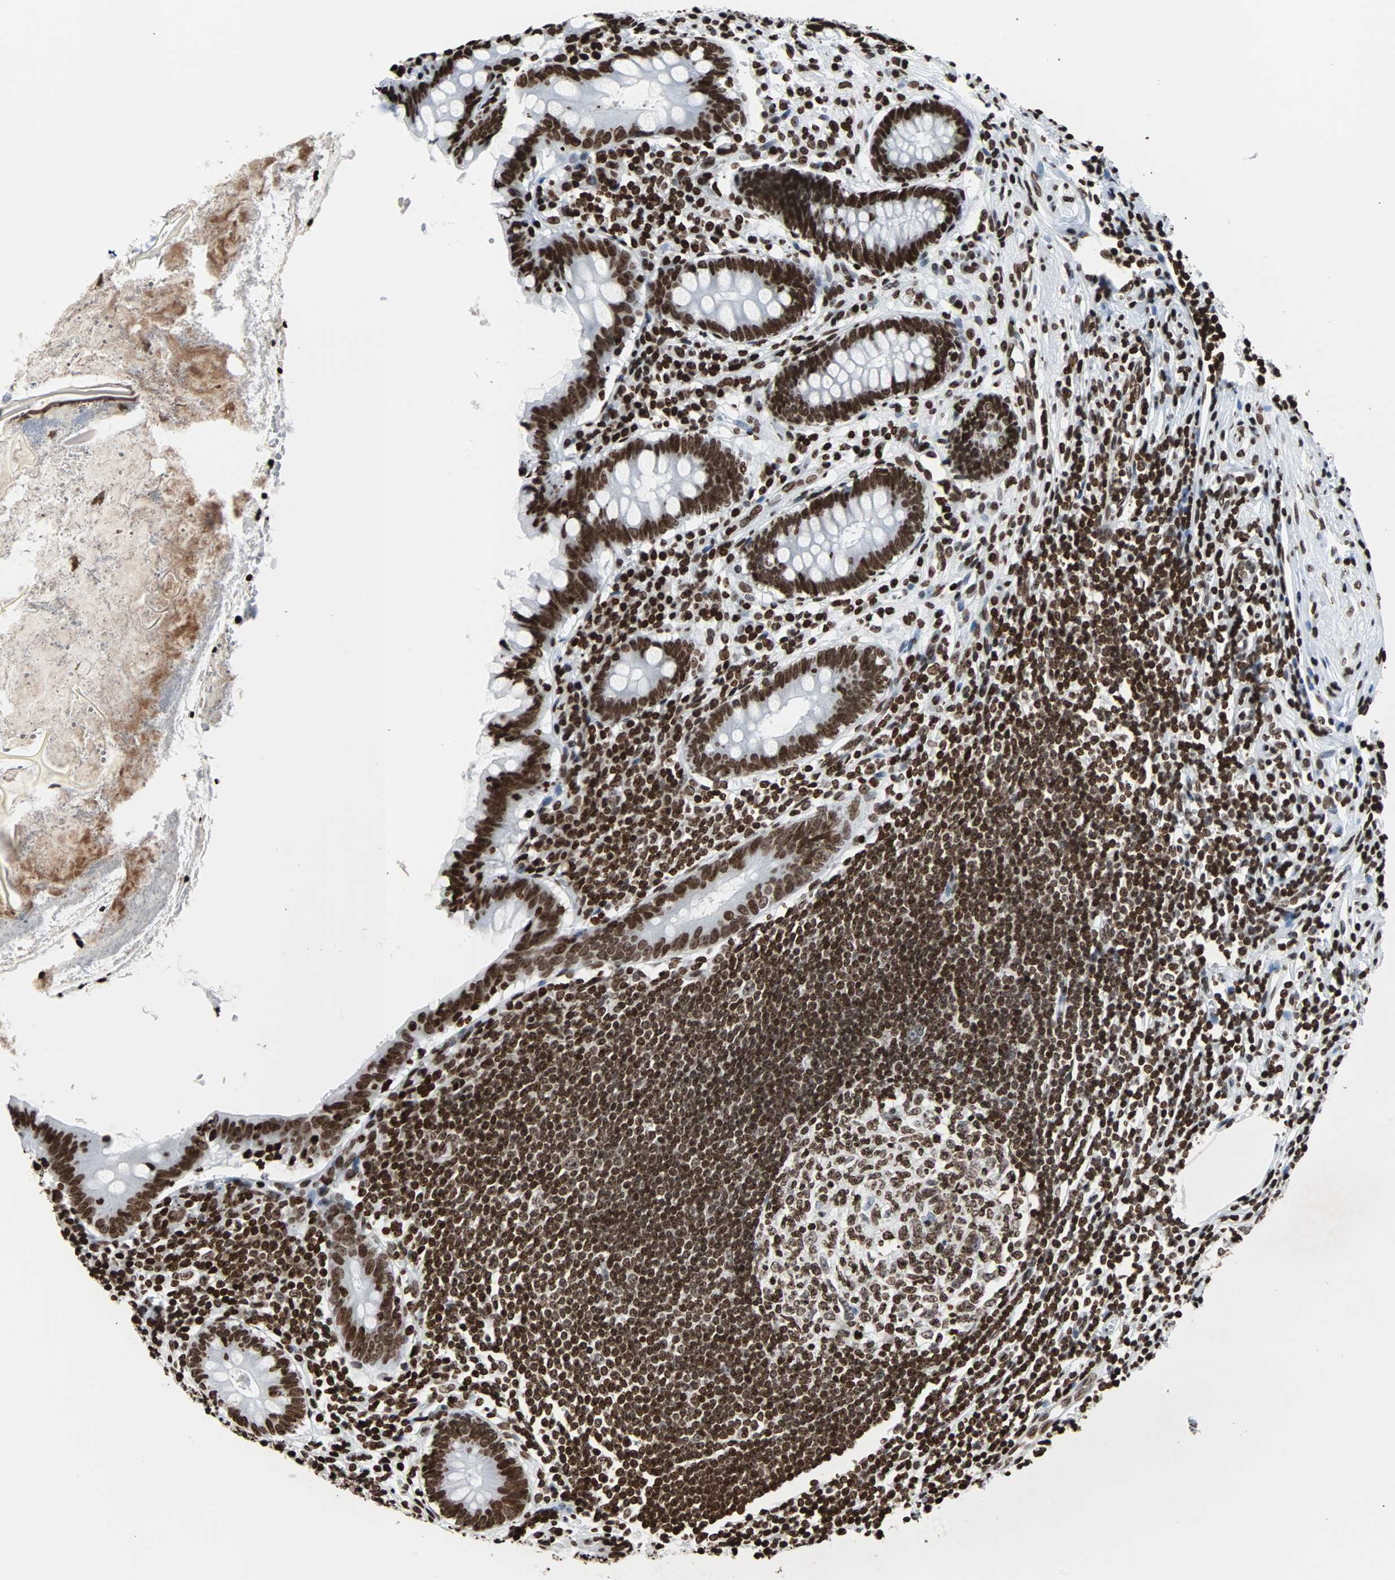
{"staining": {"intensity": "strong", "quantity": ">75%", "location": "nuclear"}, "tissue": "appendix", "cell_type": "Glandular cells", "image_type": "normal", "snomed": [{"axis": "morphology", "description": "Normal tissue, NOS"}, {"axis": "topography", "description": "Appendix"}], "caption": "Protein staining of benign appendix exhibits strong nuclear expression in about >75% of glandular cells.", "gene": "H2BC18", "patient": {"sex": "female", "age": 50}}